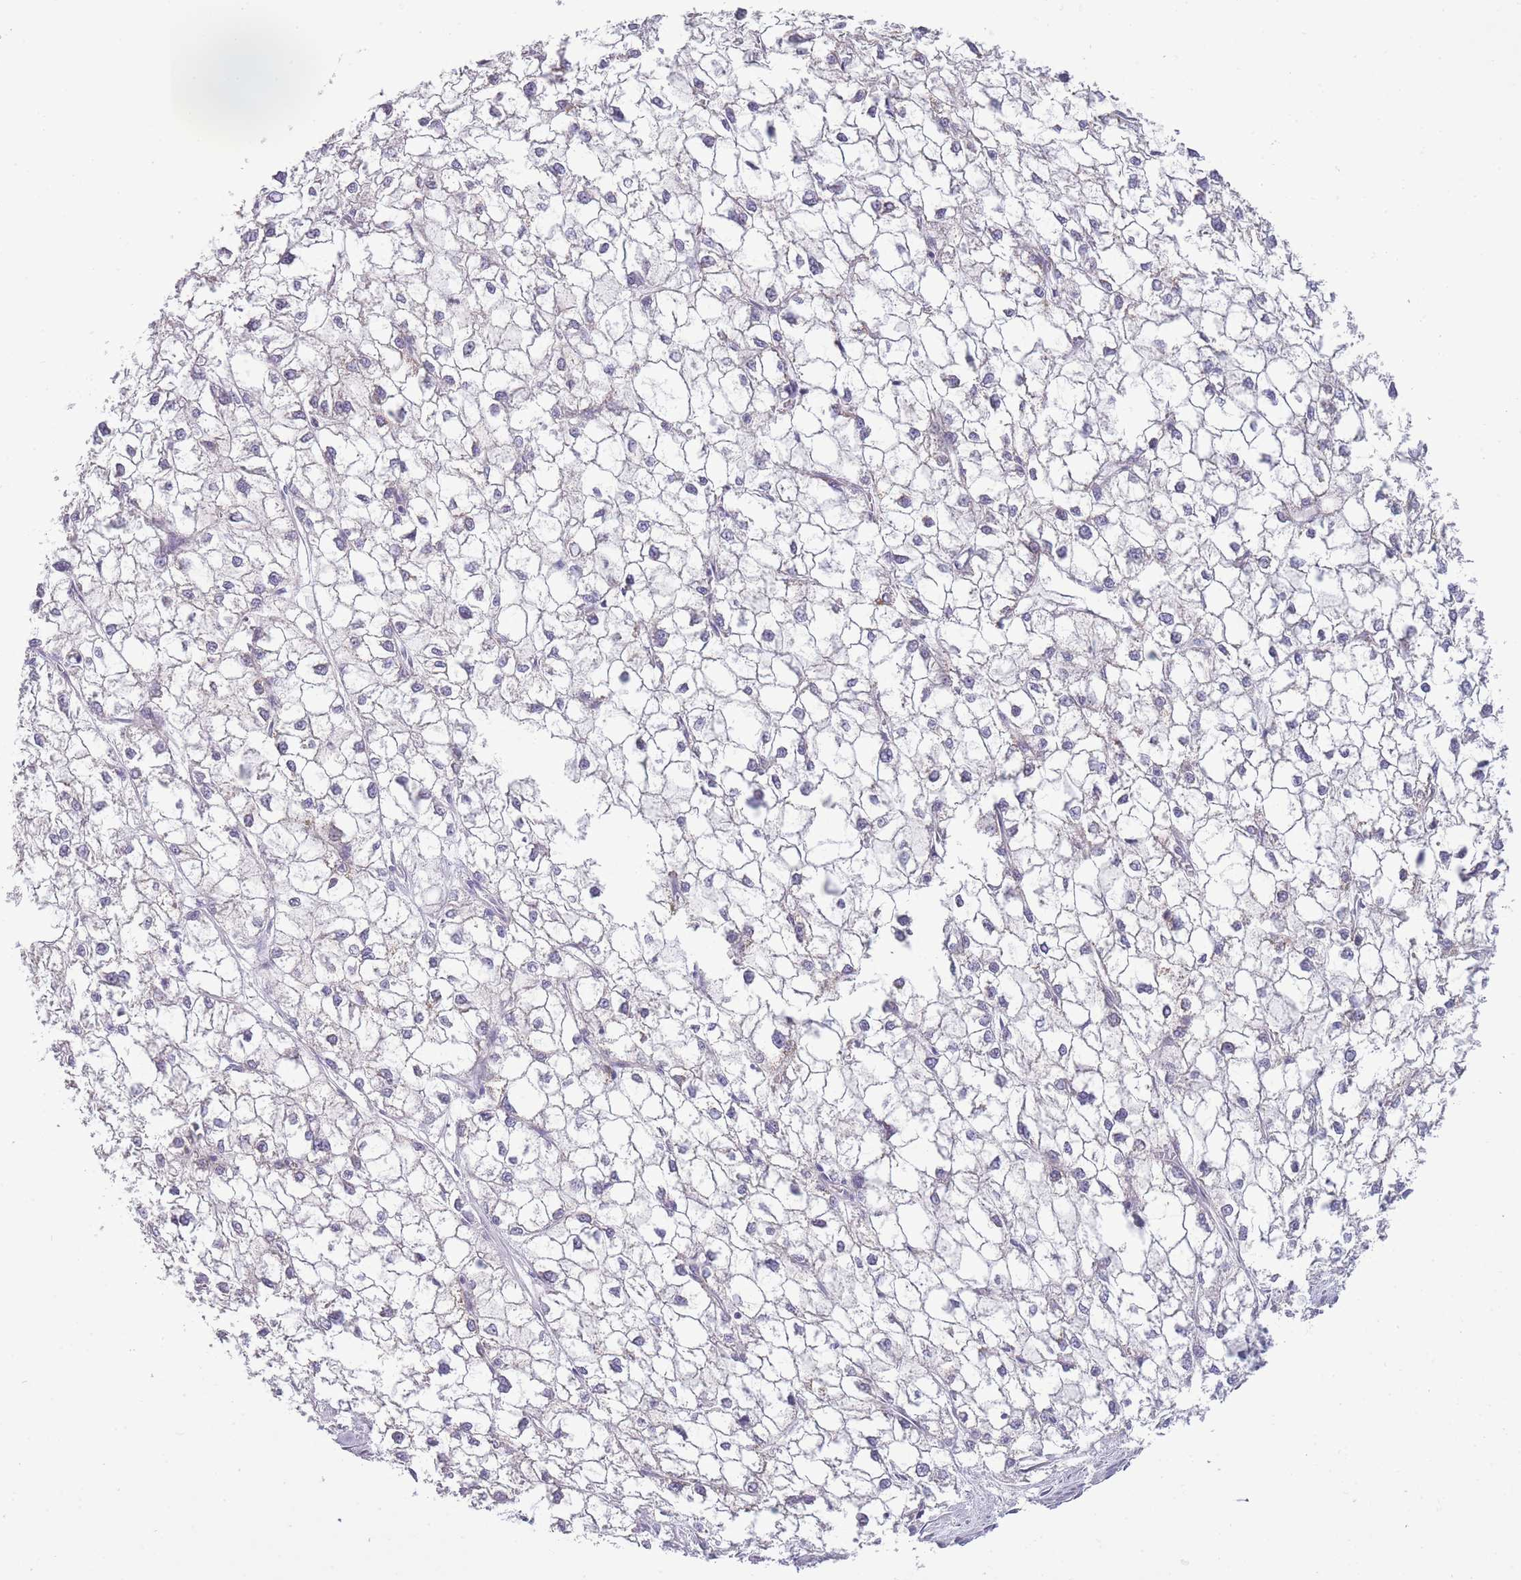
{"staining": {"intensity": "negative", "quantity": "none", "location": "none"}, "tissue": "liver cancer", "cell_type": "Tumor cells", "image_type": "cancer", "snomed": [{"axis": "morphology", "description": "Carcinoma, Hepatocellular, NOS"}, {"axis": "topography", "description": "Liver"}], "caption": "The histopathology image shows no significant expression in tumor cells of liver hepatocellular carcinoma.", "gene": "ZBTB24", "patient": {"sex": "female", "age": 43}}